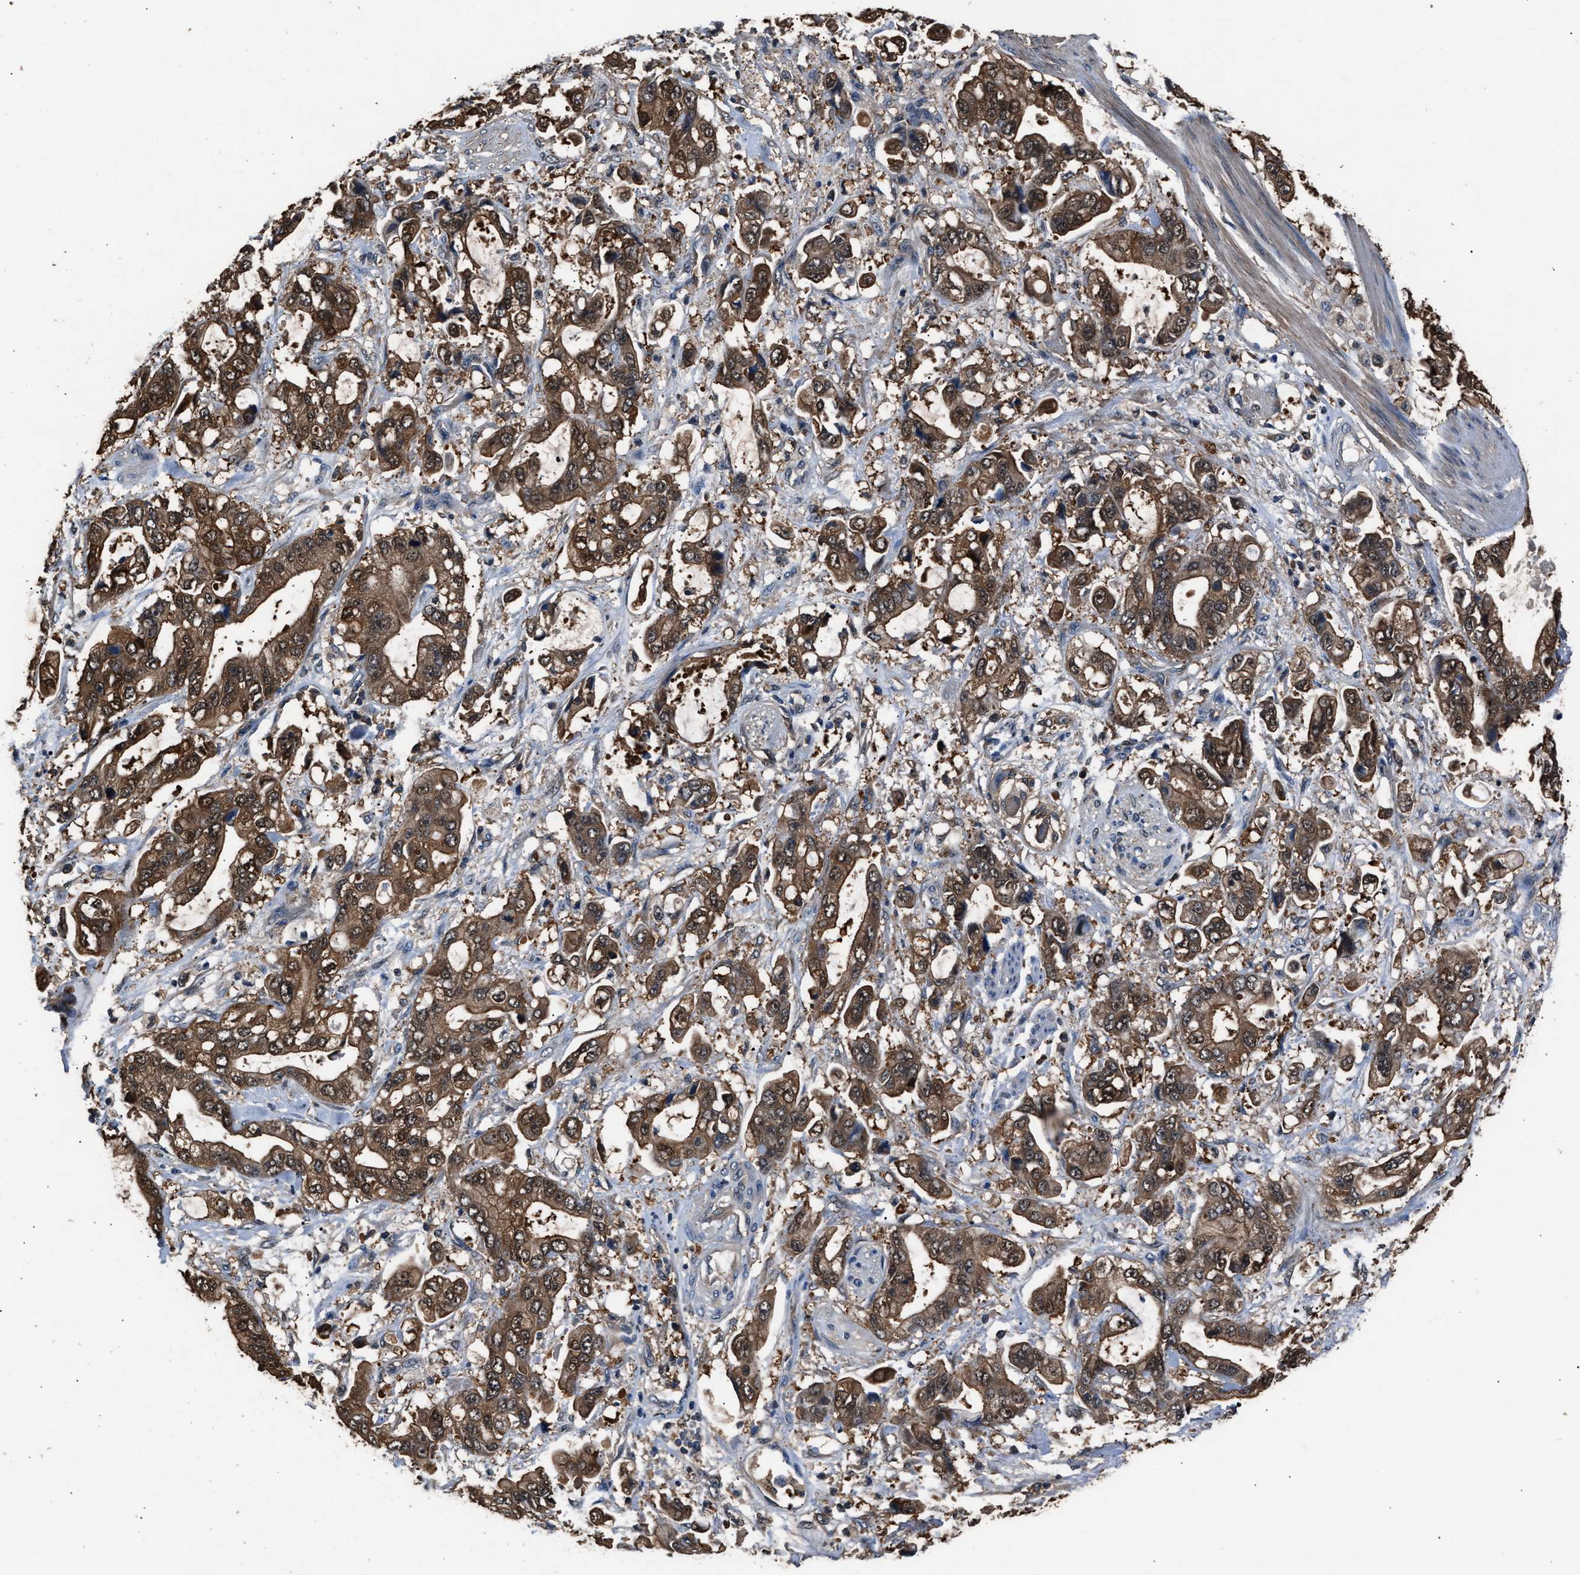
{"staining": {"intensity": "moderate", "quantity": ">75%", "location": "cytoplasmic/membranous"}, "tissue": "stomach cancer", "cell_type": "Tumor cells", "image_type": "cancer", "snomed": [{"axis": "morphology", "description": "Normal tissue, NOS"}, {"axis": "morphology", "description": "Adenocarcinoma, NOS"}, {"axis": "topography", "description": "Stomach"}], "caption": "The image reveals staining of stomach cancer (adenocarcinoma), revealing moderate cytoplasmic/membranous protein staining (brown color) within tumor cells. (DAB = brown stain, brightfield microscopy at high magnification).", "gene": "GSTP1", "patient": {"sex": "male", "age": 62}}